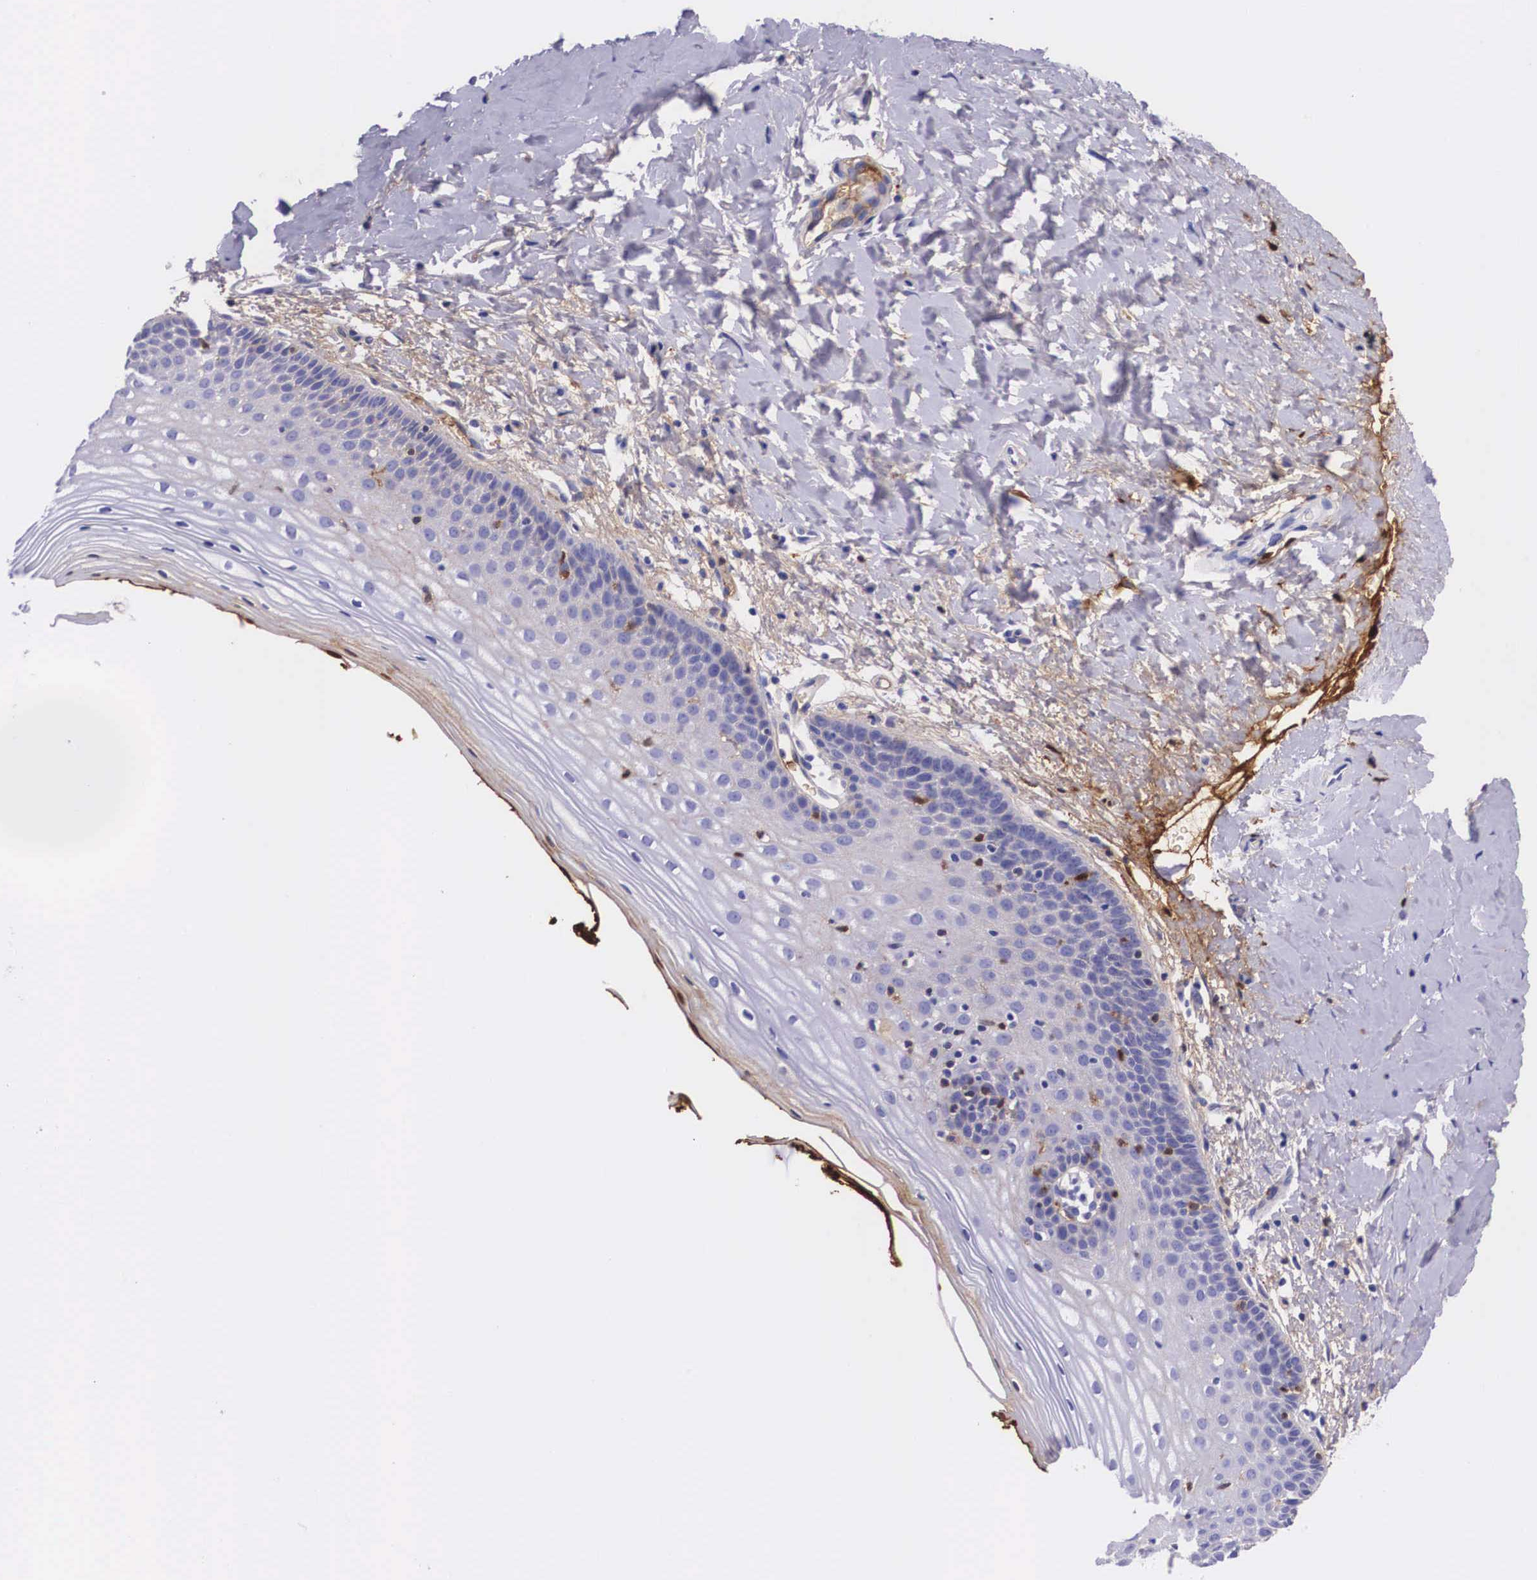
{"staining": {"intensity": "negative", "quantity": "none", "location": "none"}, "tissue": "cervix", "cell_type": "Glandular cells", "image_type": "normal", "snomed": [{"axis": "morphology", "description": "Normal tissue, NOS"}, {"axis": "topography", "description": "Cervix"}], "caption": "Protein analysis of benign cervix exhibits no significant positivity in glandular cells.", "gene": "PLG", "patient": {"sex": "female", "age": 53}}